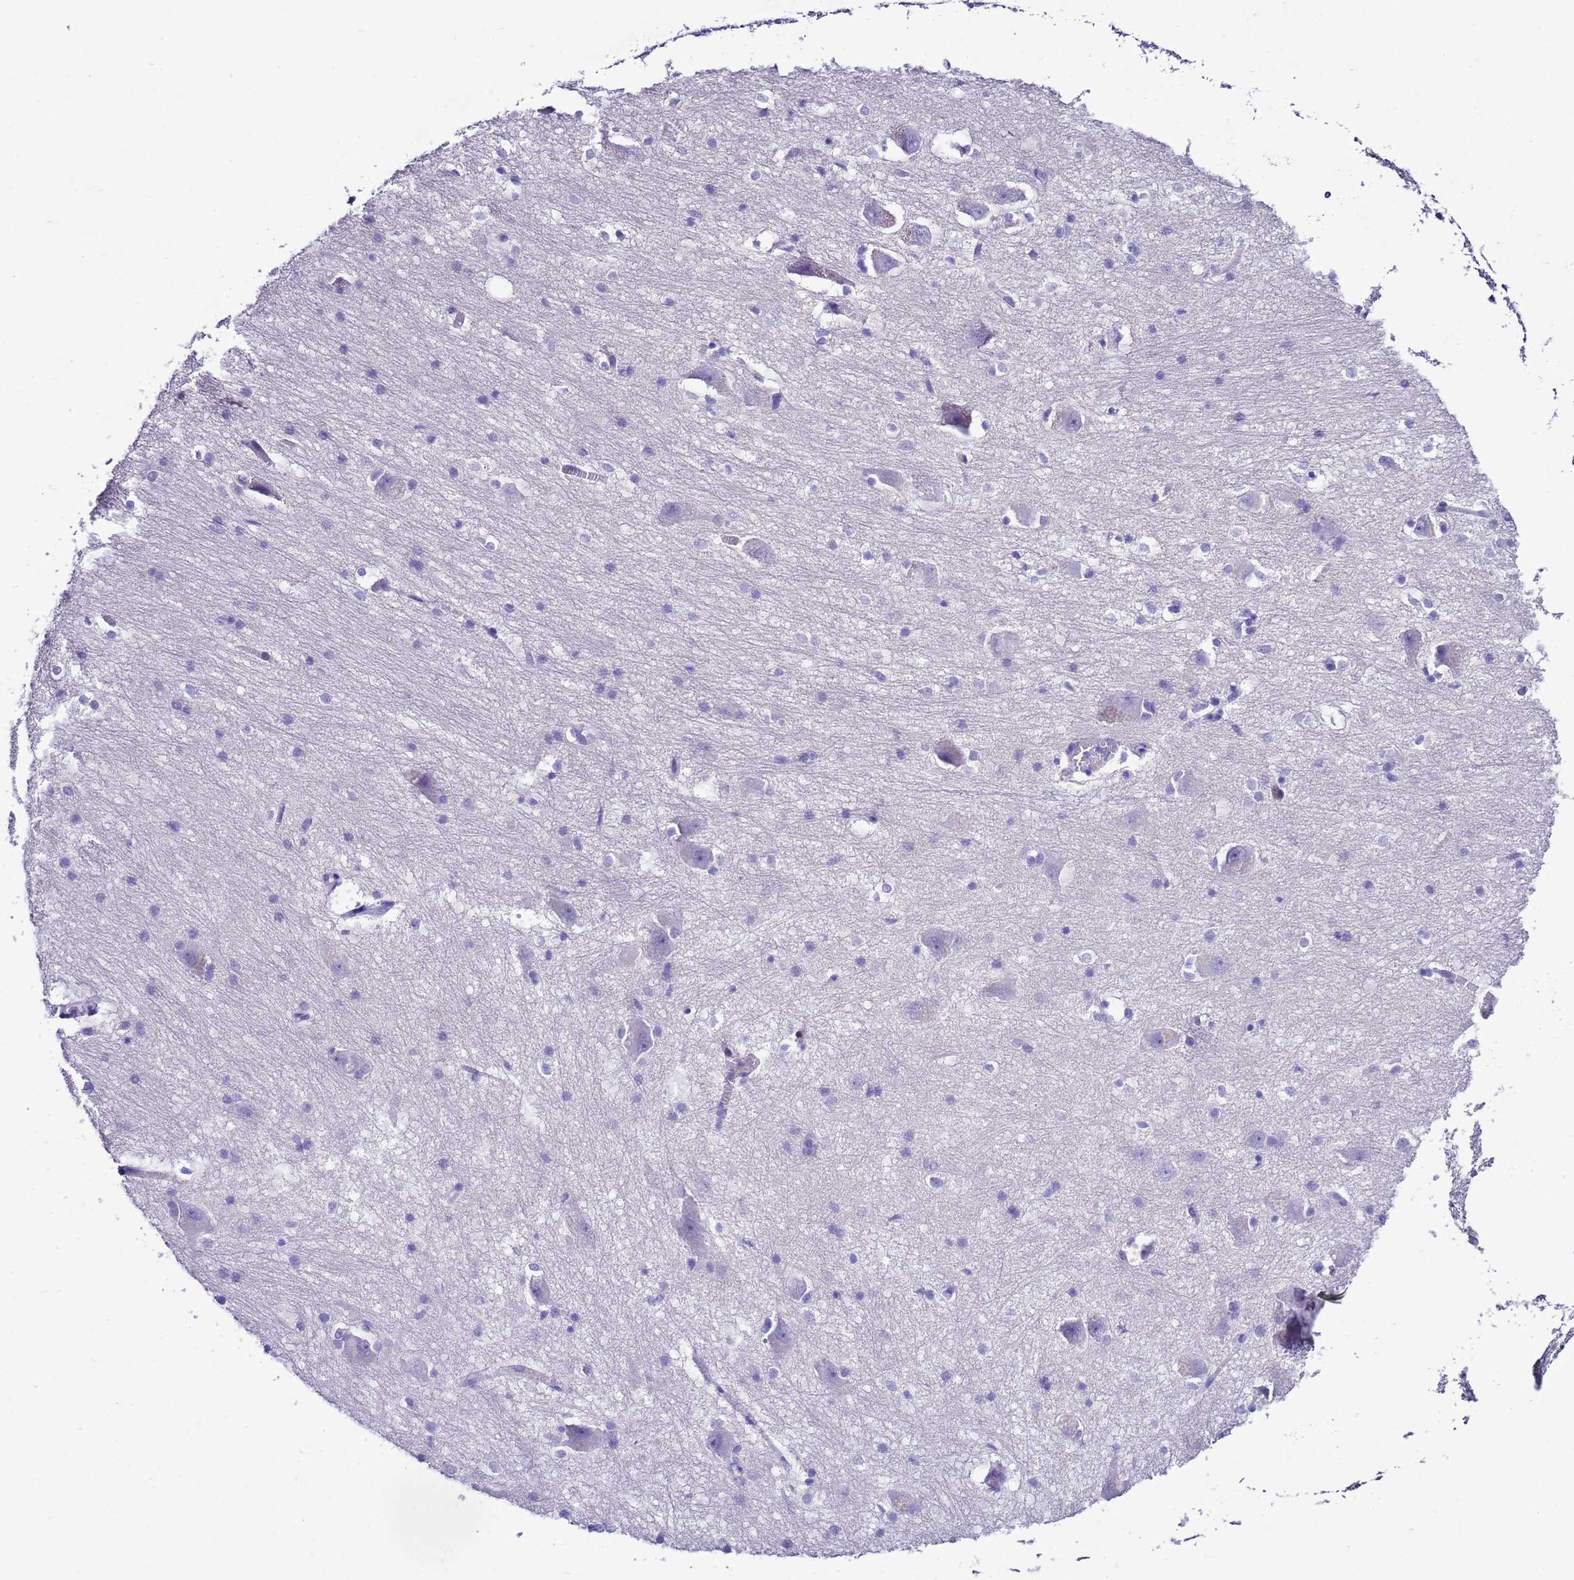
{"staining": {"intensity": "negative", "quantity": "none", "location": "none"}, "tissue": "caudate", "cell_type": "Glial cells", "image_type": "normal", "snomed": [{"axis": "morphology", "description": "Normal tissue, NOS"}, {"axis": "topography", "description": "Lateral ventricle wall"}], "caption": "Immunohistochemistry image of normal caudate: caudate stained with DAB (3,3'-diaminobenzidine) reveals no significant protein expression in glial cells.", "gene": "UGT2A1", "patient": {"sex": "male", "age": 37}}